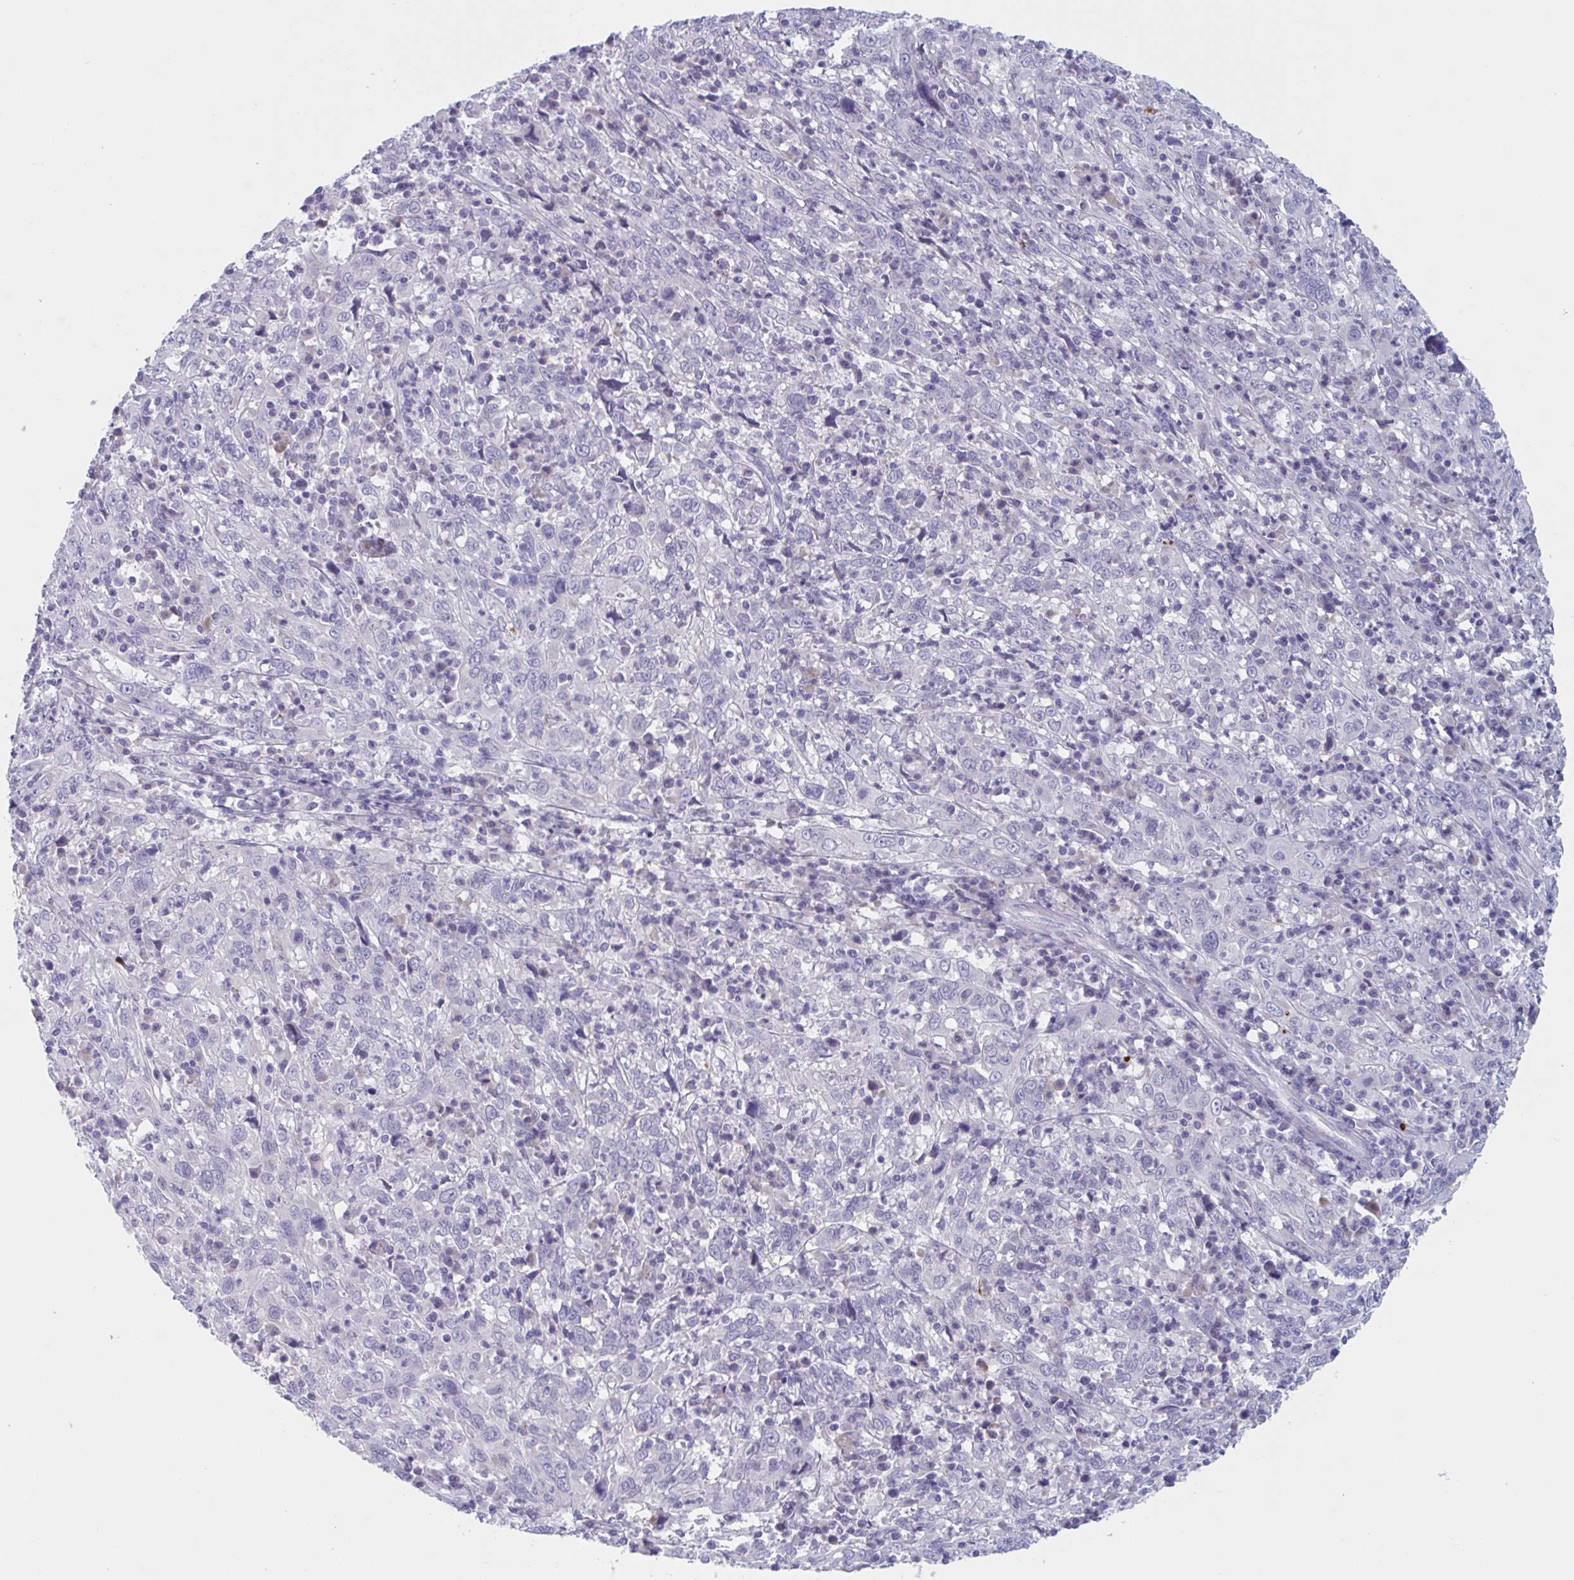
{"staining": {"intensity": "negative", "quantity": "none", "location": "none"}, "tissue": "cervical cancer", "cell_type": "Tumor cells", "image_type": "cancer", "snomed": [{"axis": "morphology", "description": "Squamous cell carcinoma, NOS"}, {"axis": "topography", "description": "Cervix"}], "caption": "Tumor cells show no significant protein positivity in cervical cancer.", "gene": "HSD11B2", "patient": {"sex": "female", "age": 46}}